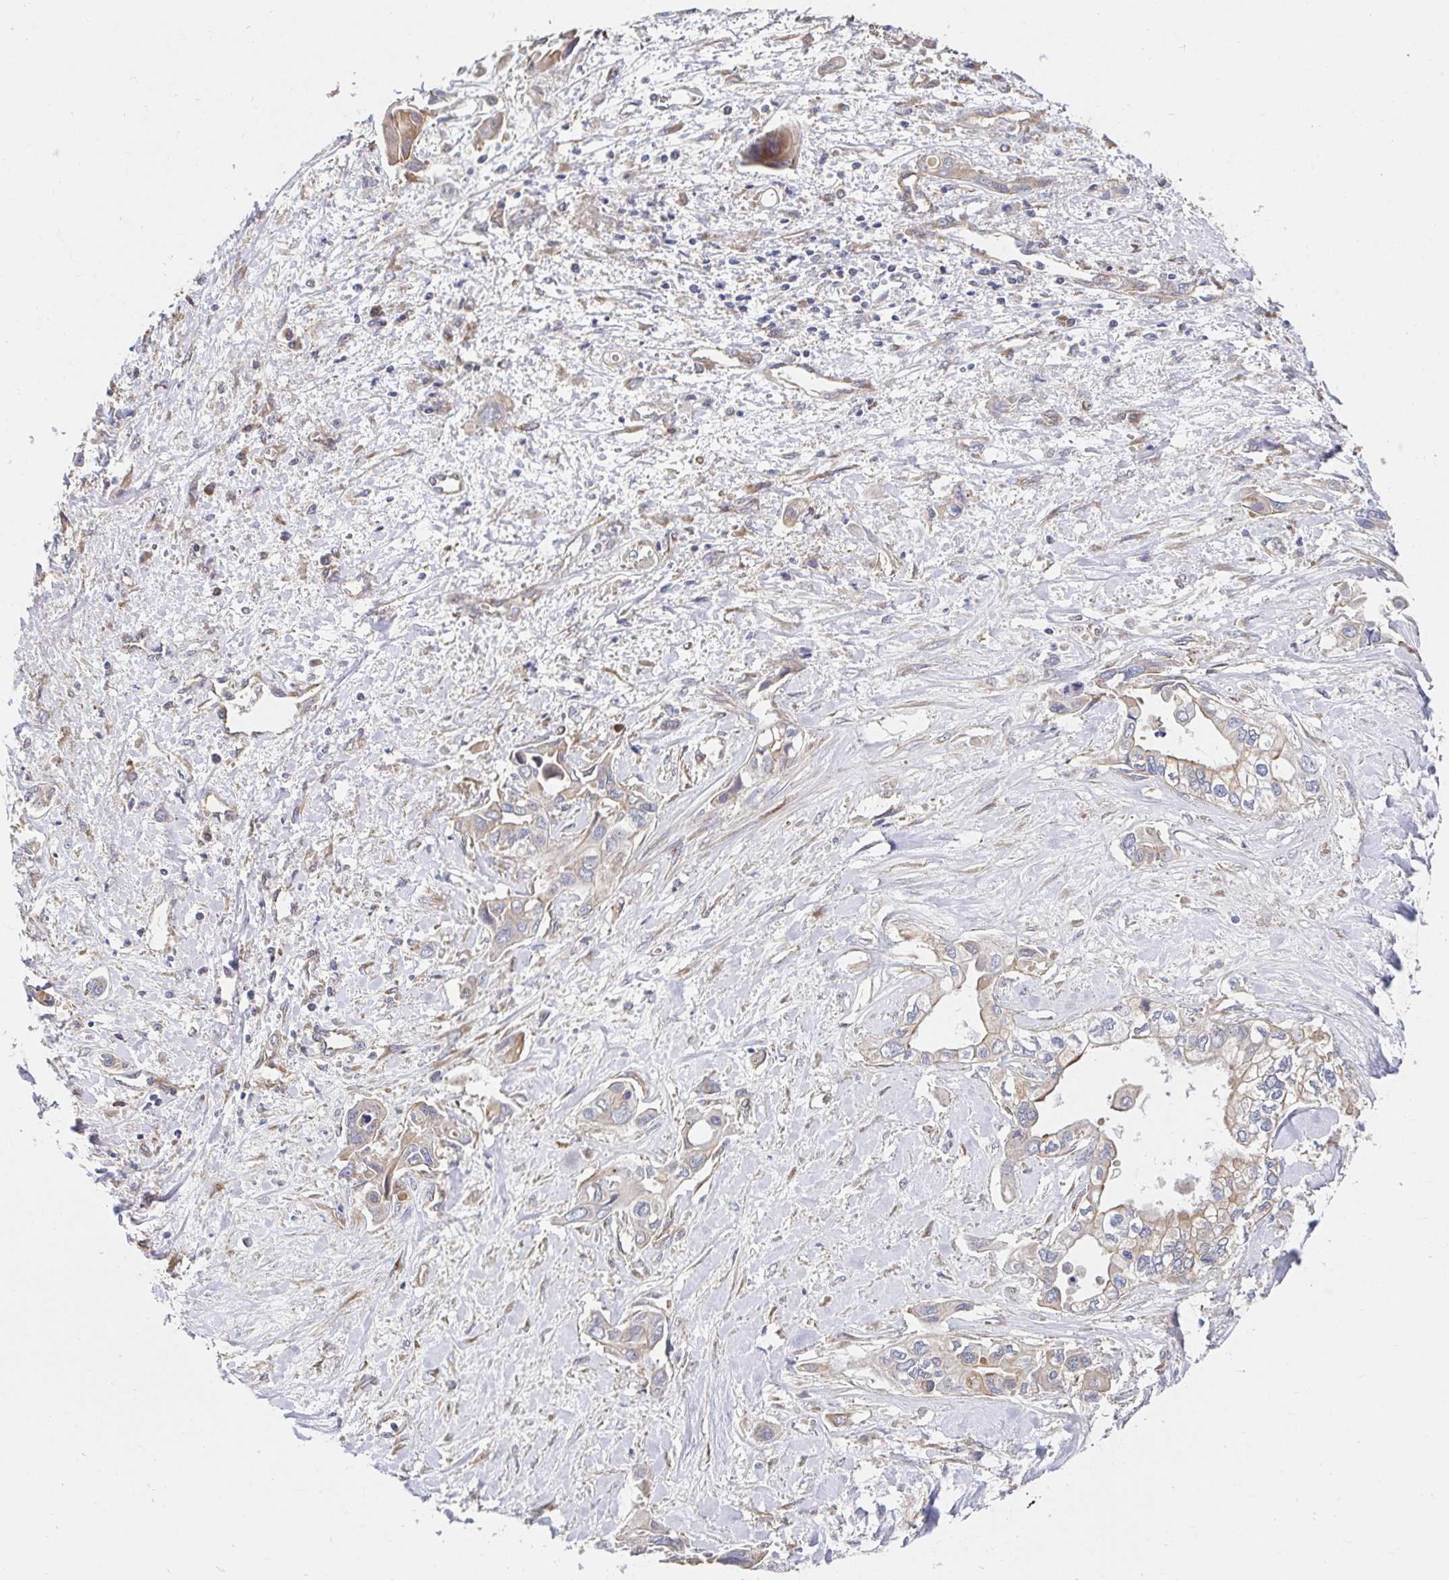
{"staining": {"intensity": "weak", "quantity": ">75%", "location": "cytoplasmic/membranous"}, "tissue": "liver cancer", "cell_type": "Tumor cells", "image_type": "cancer", "snomed": [{"axis": "morphology", "description": "Cholangiocarcinoma"}, {"axis": "topography", "description": "Liver"}], "caption": "Liver cancer (cholangiocarcinoma) was stained to show a protein in brown. There is low levels of weak cytoplasmic/membranous staining in approximately >75% of tumor cells.", "gene": "APBB1", "patient": {"sex": "female", "age": 64}}